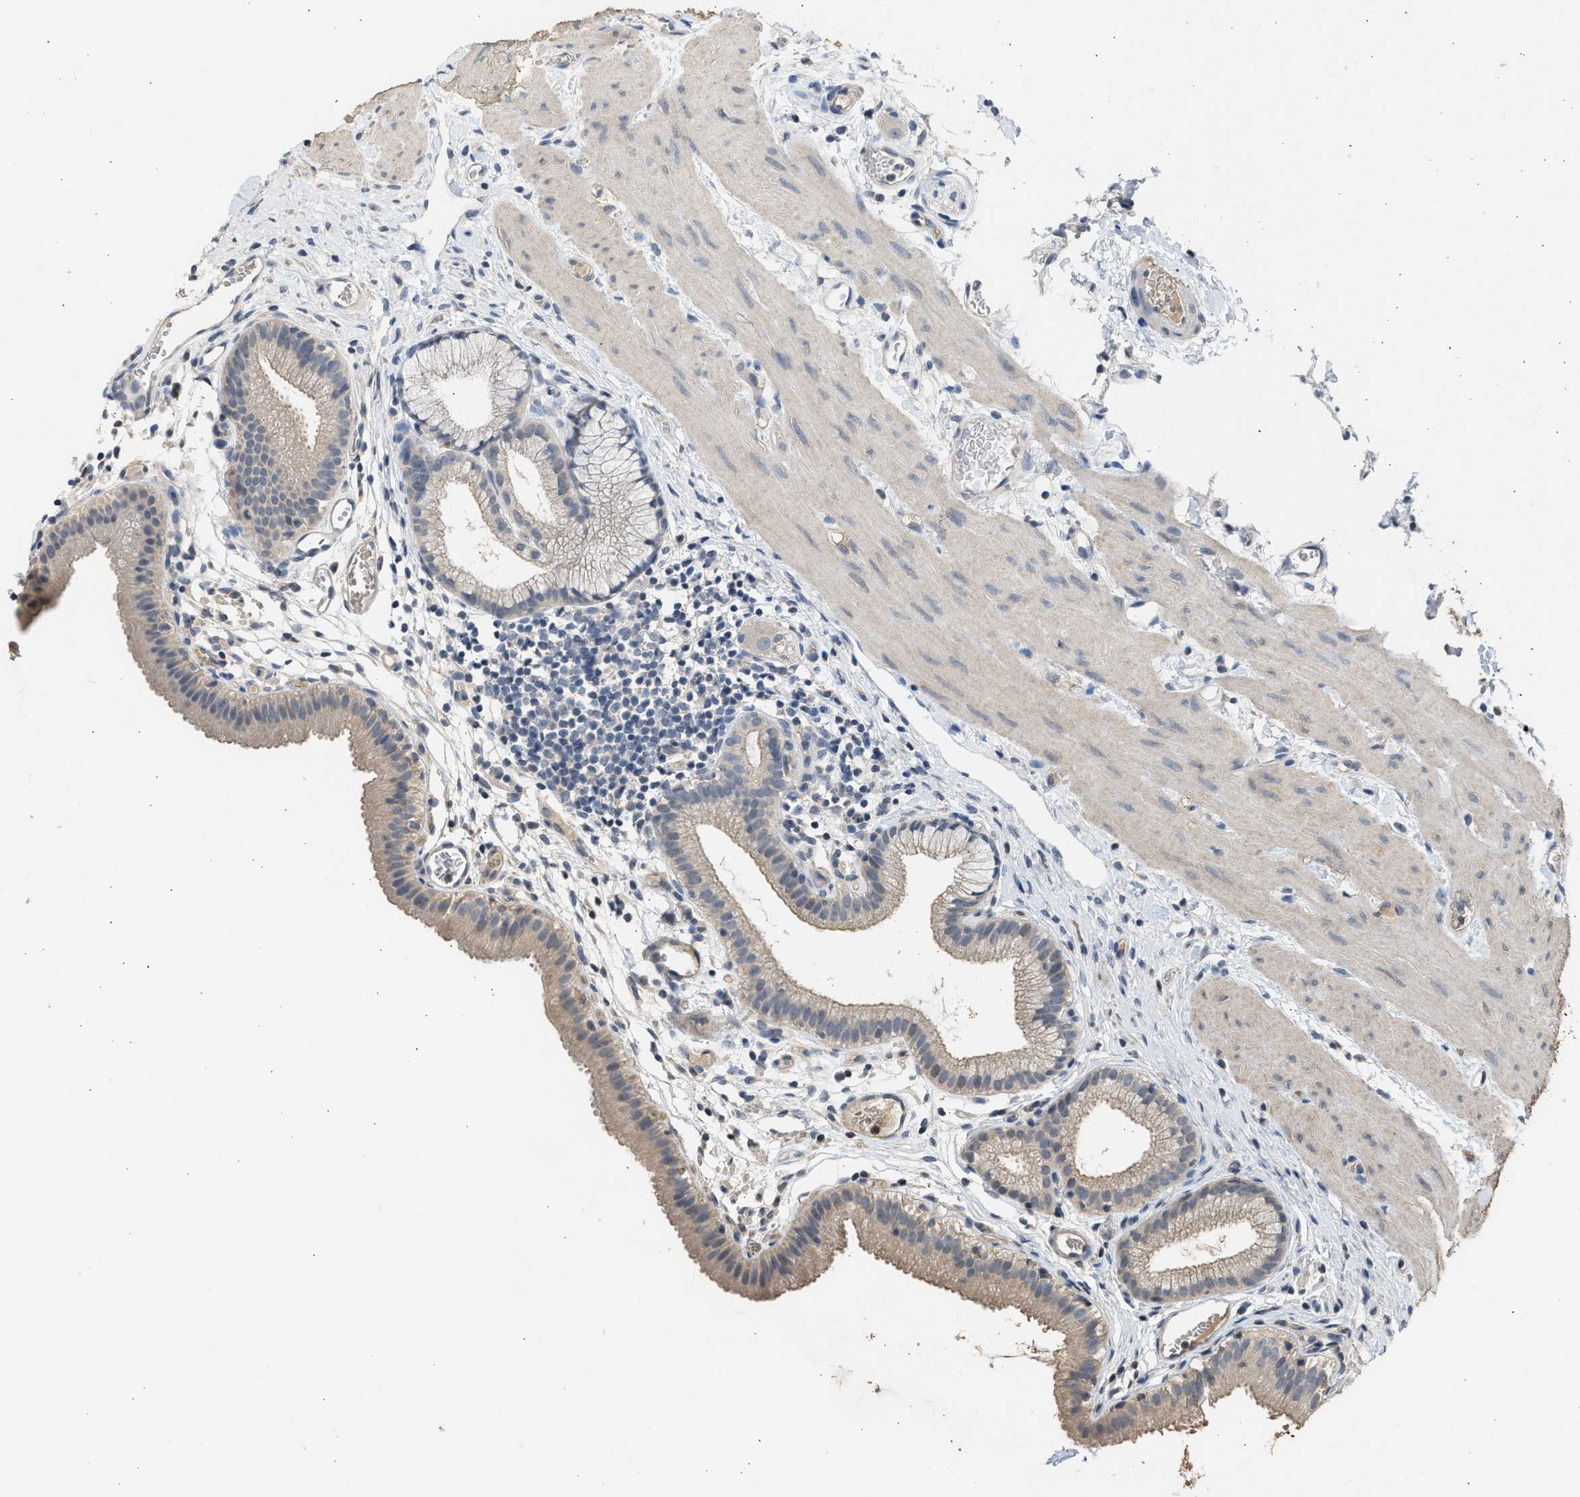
{"staining": {"intensity": "moderate", "quantity": ">75%", "location": "cytoplasmic/membranous"}, "tissue": "gallbladder", "cell_type": "Glandular cells", "image_type": "normal", "snomed": [{"axis": "morphology", "description": "Normal tissue, NOS"}, {"axis": "topography", "description": "Gallbladder"}], "caption": "Normal gallbladder shows moderate cytoplasmic/membranous expression in approximately >75% of glandular cells, visualized by immunohistochemistry.", "gene": "SULT2A1", "patient": {"sex": "female", "age": 26}}